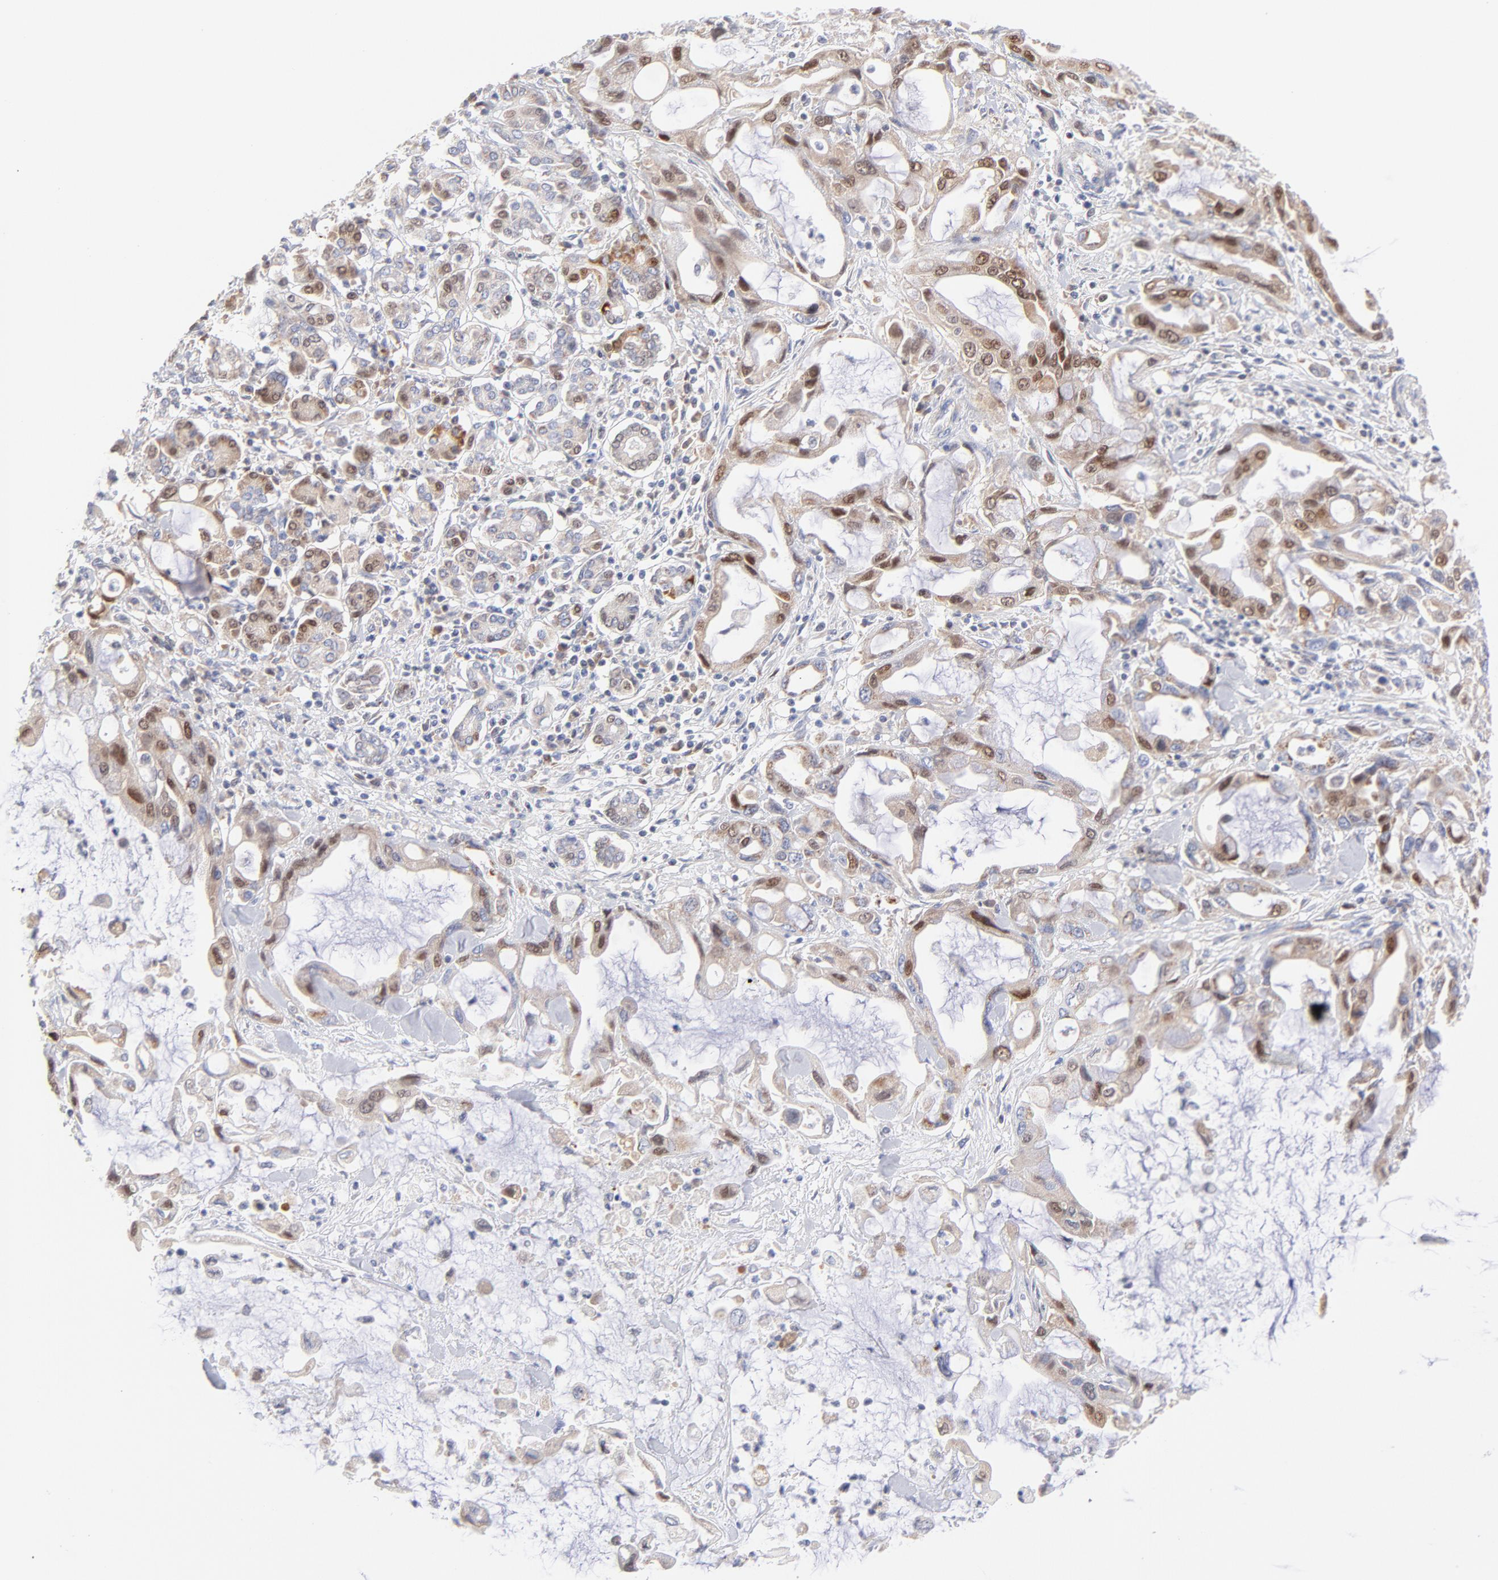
{"staining": {"intensity": "weak", "quantity": "25%-75%", "location": "cytoplasmic/membranous,nuclear"}, "tissue": "pancreatic cancer", "cell_type": "Tumor cells", "image_type": "cancer", "snomed": [{"axis": "morphology", "description": "Adenocarcinoma, NOS"}, {"axis": "topography", "description": "Pancreas"}], "caption": "Pancreatic adenocarcinoma stained for a protein exhibits weak cytoplasmic/membranous and nuclear positivity in tumor cells.", "gene": "TIMM8A", "patient": {"sex": "female", "age": 57}}